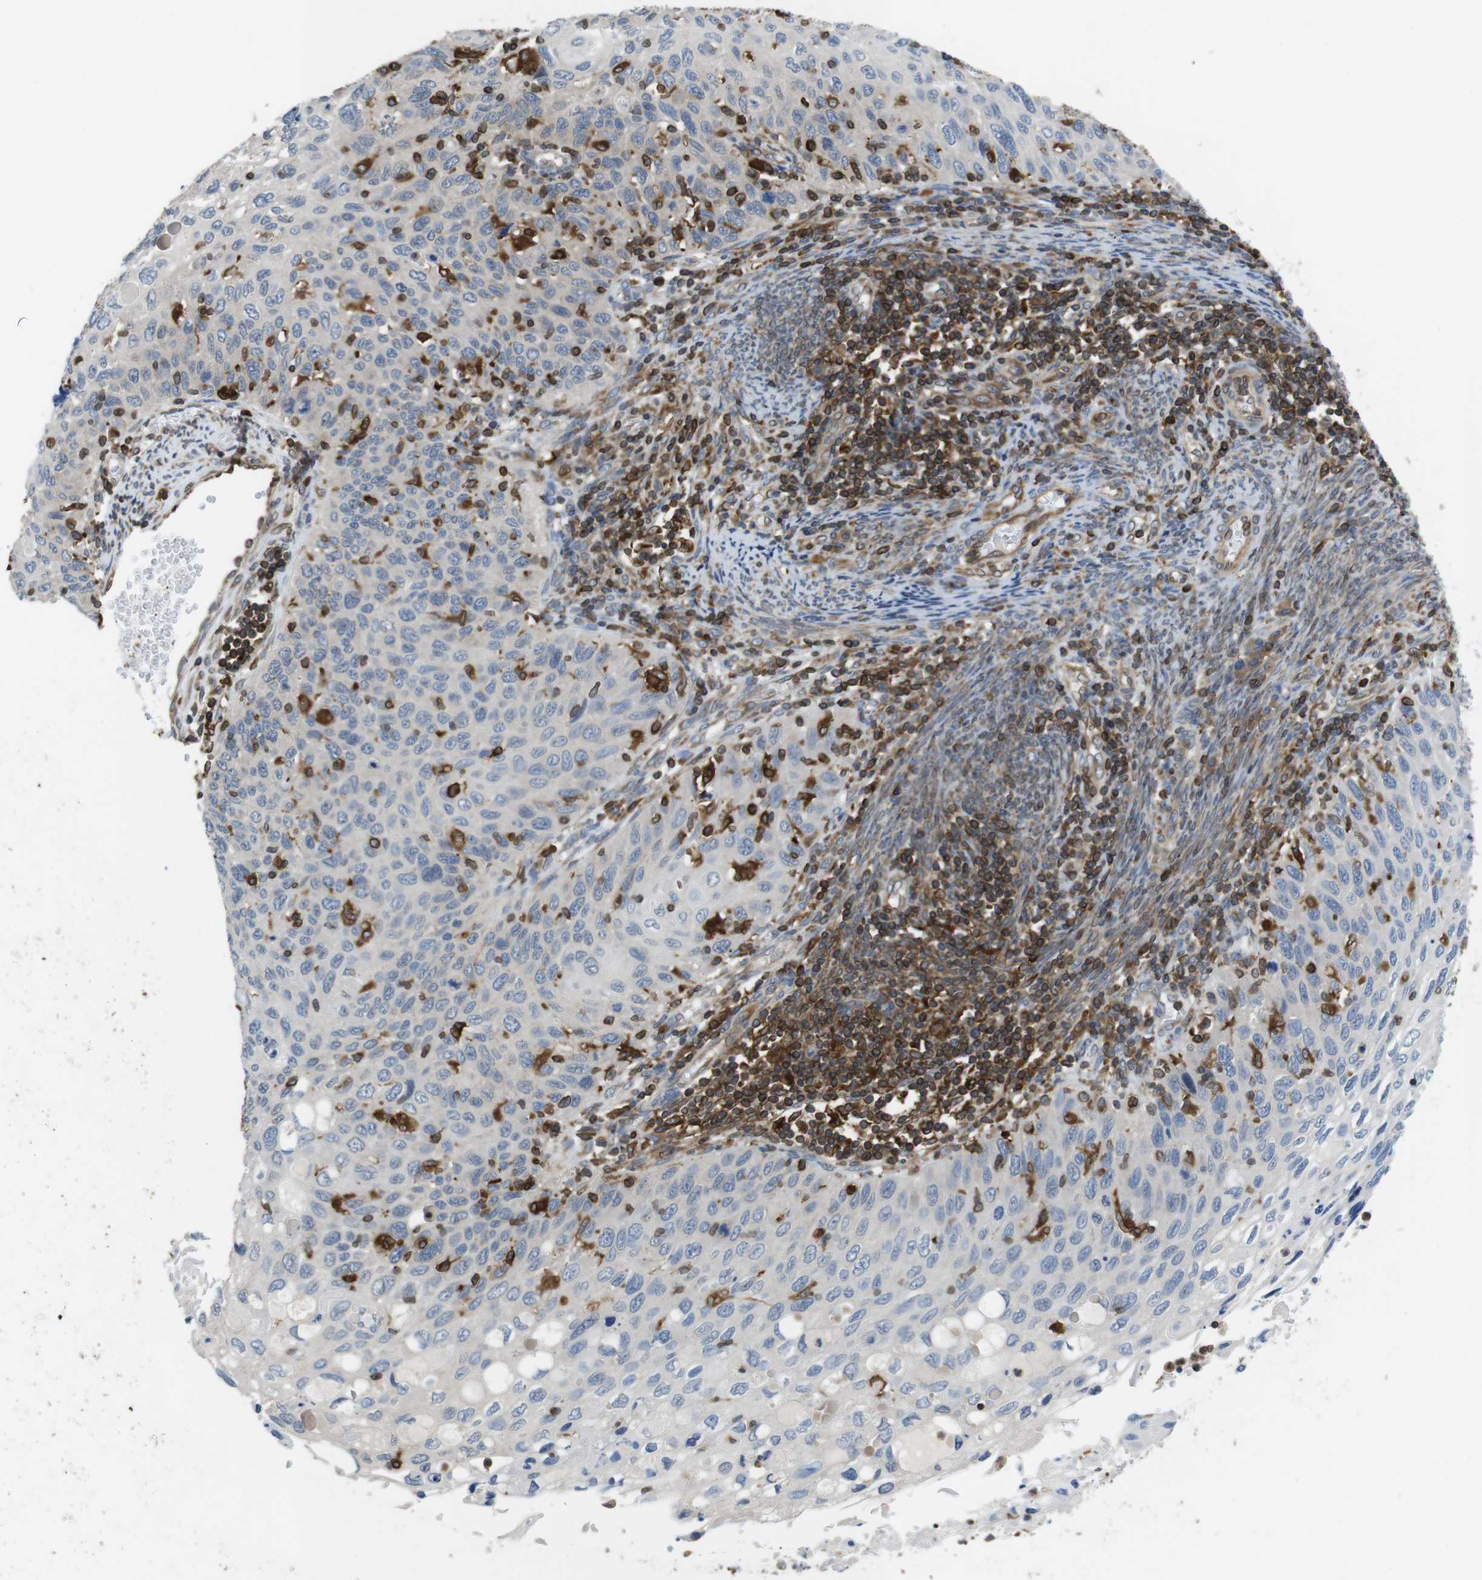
{"staining": {"intensity": "weak", "quantity": ">75%", "location": "cytoplasmic/membranous"}, "tissue": "cervical cancer", "cell_type": "Tumor cells", "image_type": "cancer", "snomed": [{"axis": "morphology", "description": "Squamous cell carcinoma, NOS"}, {"axis": "topography", "description": "Cervix"}], "caption": "Human cervical cancer (squamous cell carcinoma) stained for a protein (brown) reveals weak cytoplasmic/membranous positive staining in approximately >75% of tumor cells.", "gene": "ARL6IP5", "patient": {"sex": "female", "age": 70}}